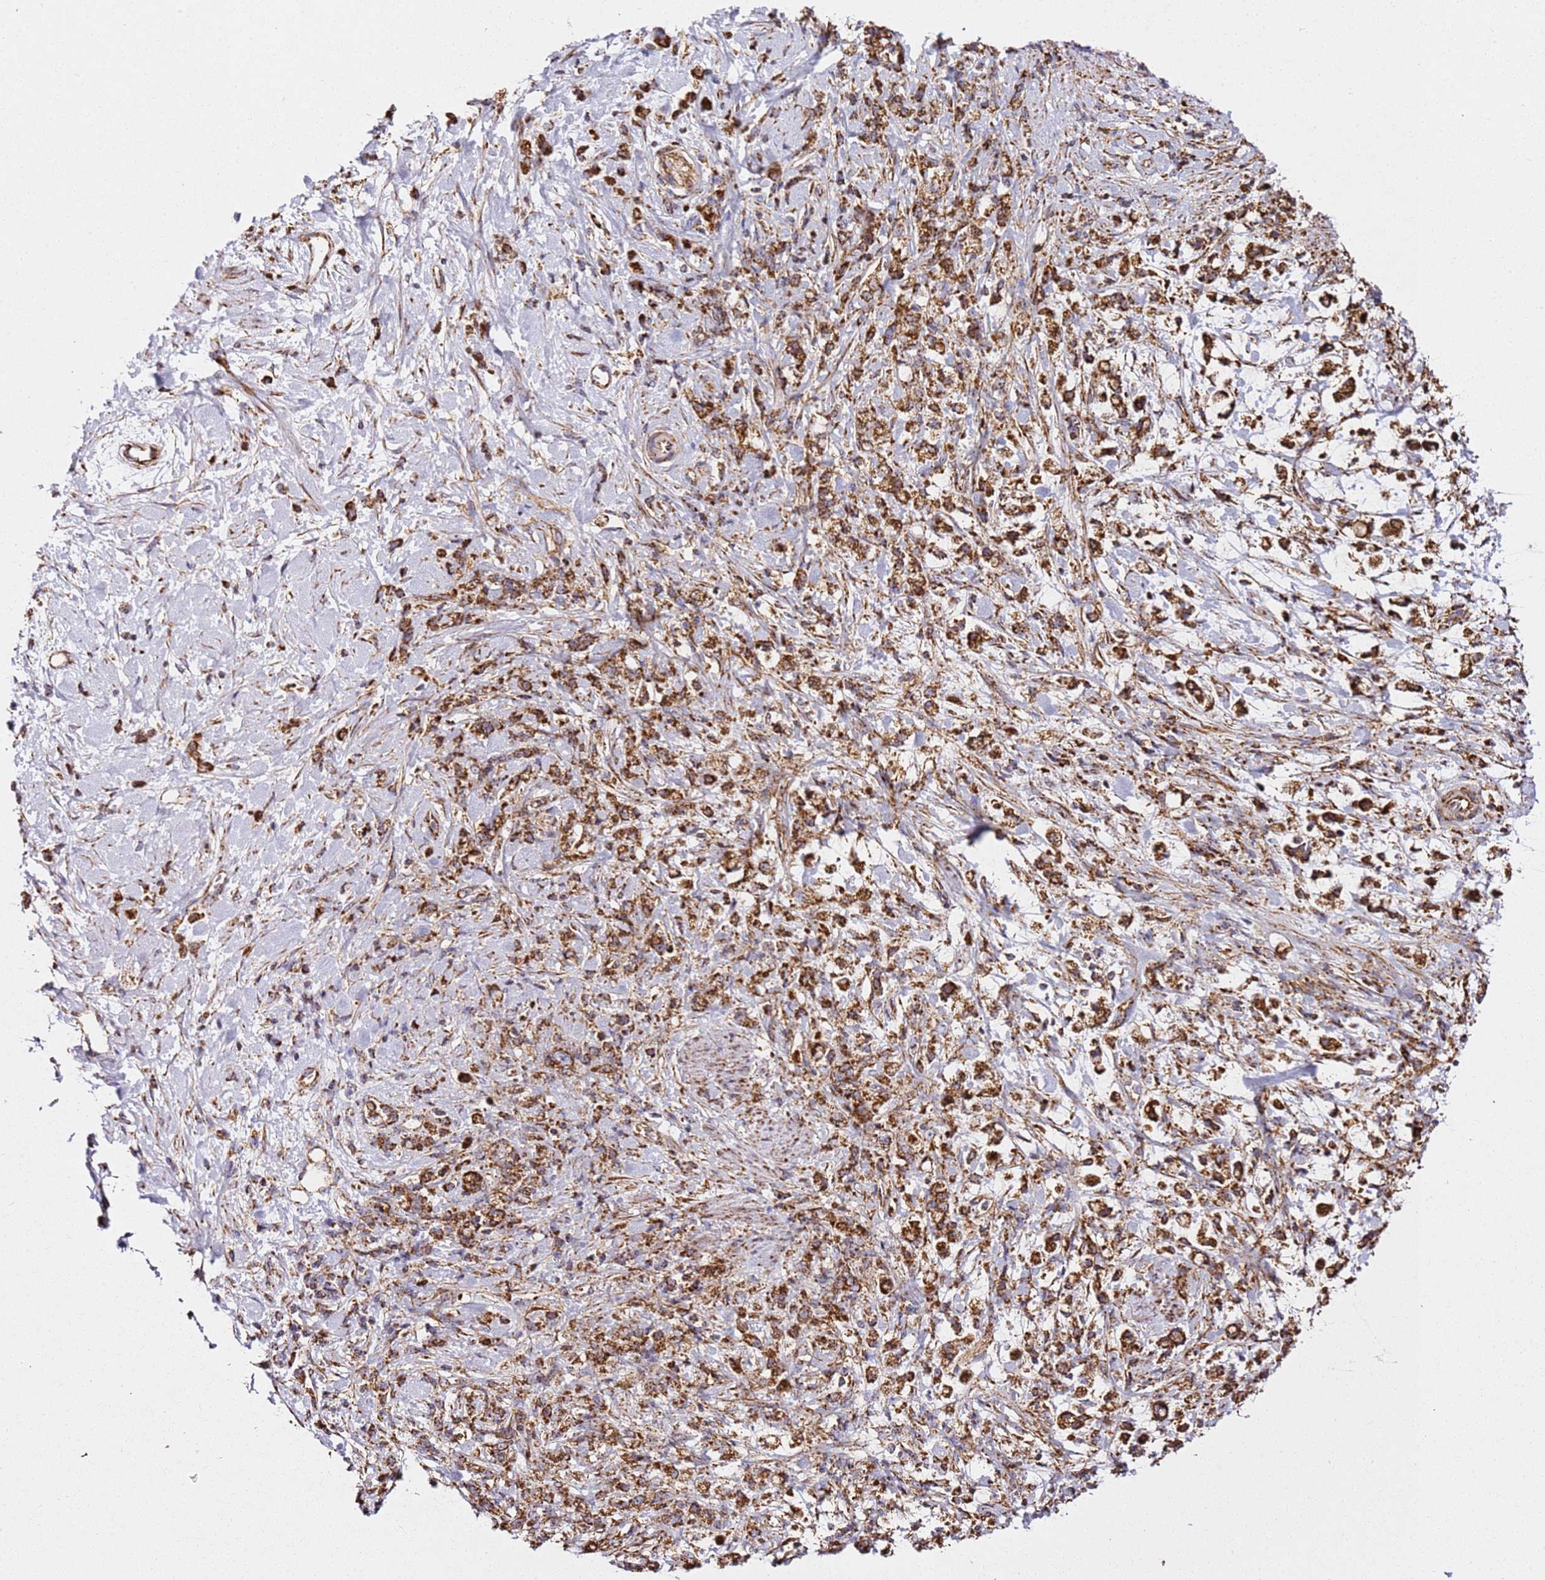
{"staining": {"intensity": "strong", "quantity": ">75%", "location": "cytoplasmic/membranous"}, "tissue": "stomach cancer", "cell_type": "Tumor cells", "image_type": "cancer", "snomed": [{"axis": "morphology", "description": "Adenocarcinoma, NOS"}, {"axis": "topography", "description": "Stomach"}], "caption": "Human stomach adenocarcinoma stained with a brown dye demonstrates strong cytoplasmic/membranous positive expression in about >75% of tumor cells.", "gene": "NDUFA3", "patient": {"sex": "female", "age": 60}}